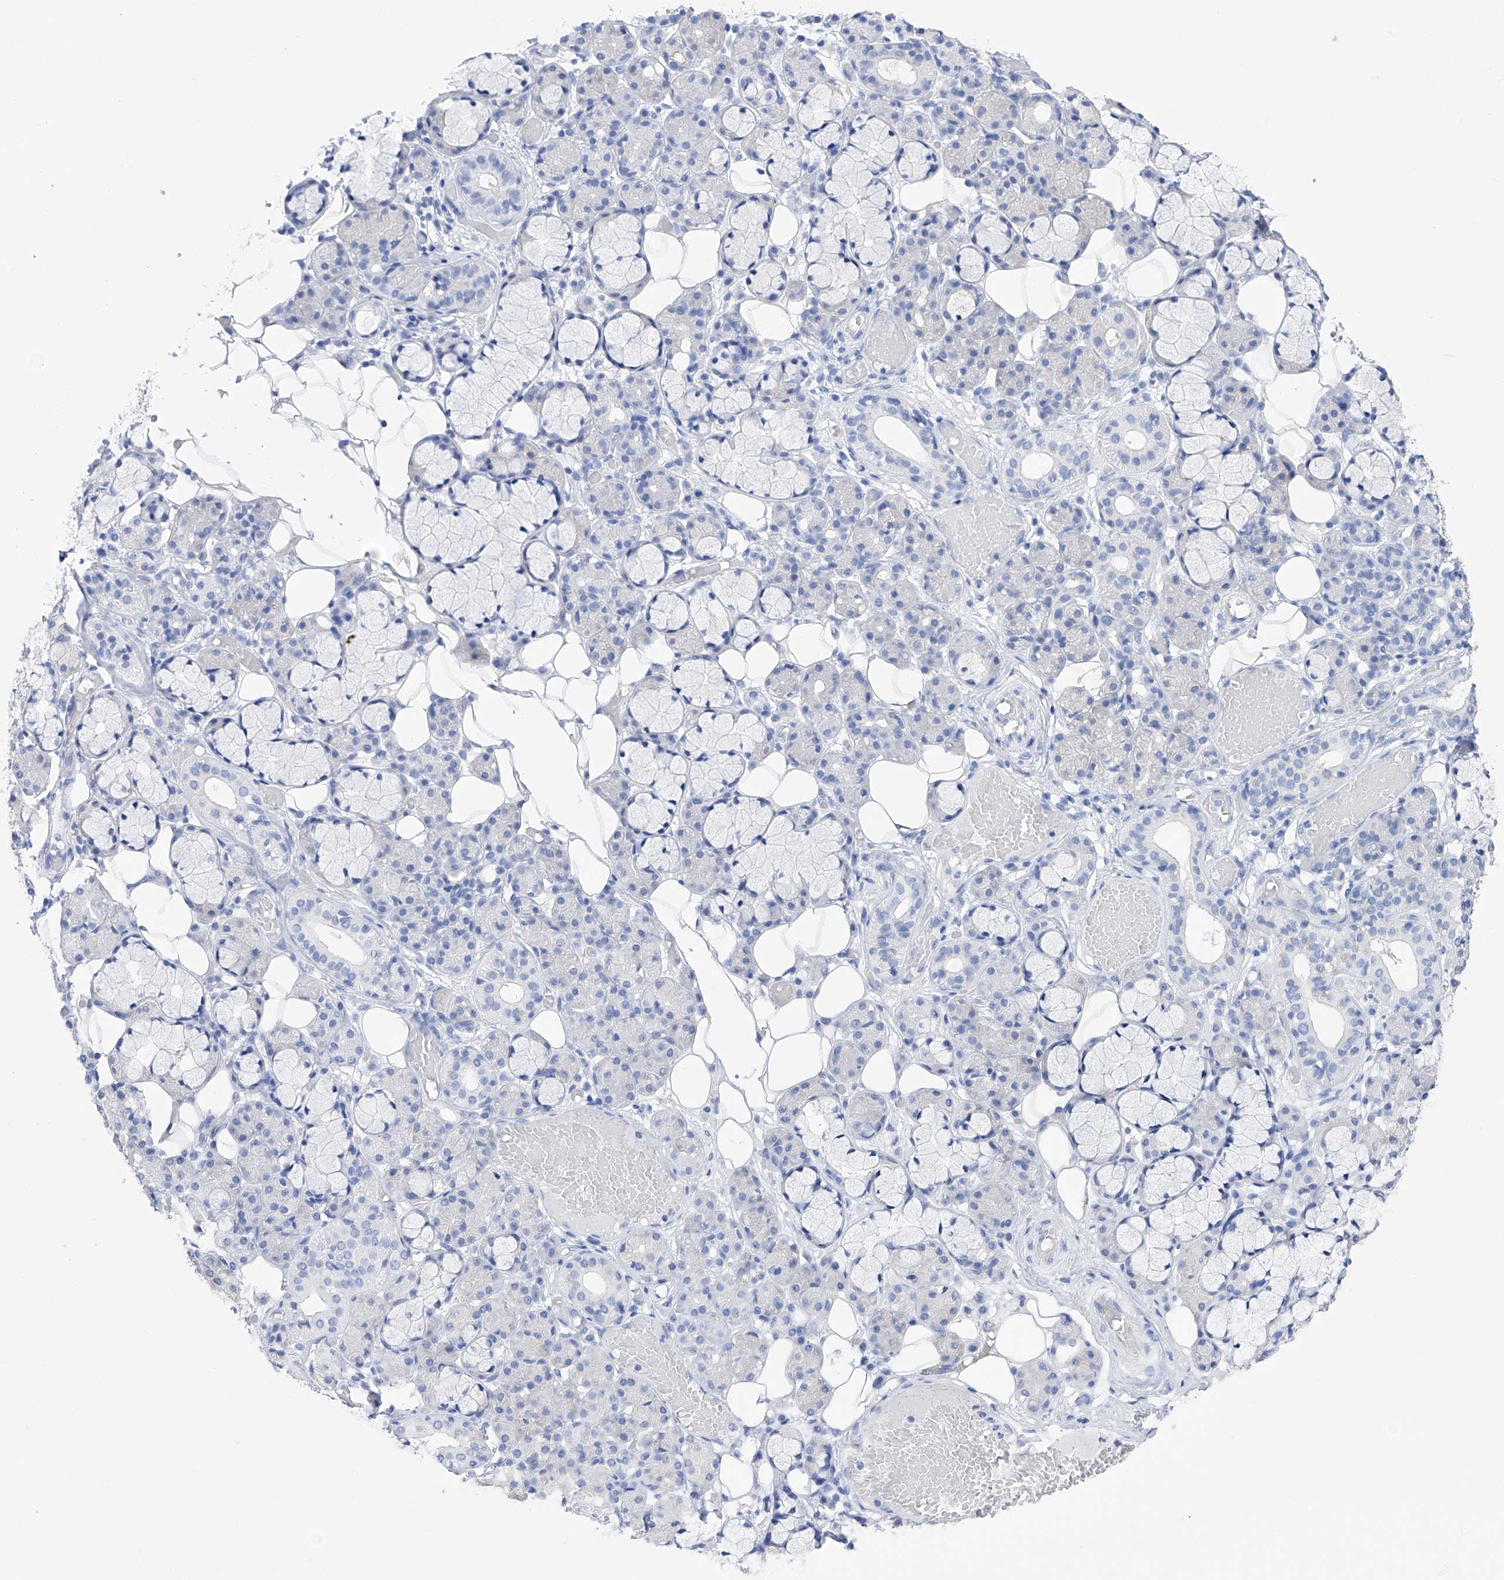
{"staining": {"intensity": "negative", "quantity": "none", "location": "none"}, "tissue": "salivary gland", "cell_type": "Glandular cells", "image_type": "normal", "snomed": [{"axis": "morphology", "description": "Normal tissue, NOS"}, {"axis": "topography", "description": "Salivary gland"}], "caption": "DAB immunohistochemical staining of benign human salivary gland shows no significant positivity in glandular cells.", "gene": "FLG", "patient": {"sex": "male", "age": 63}}